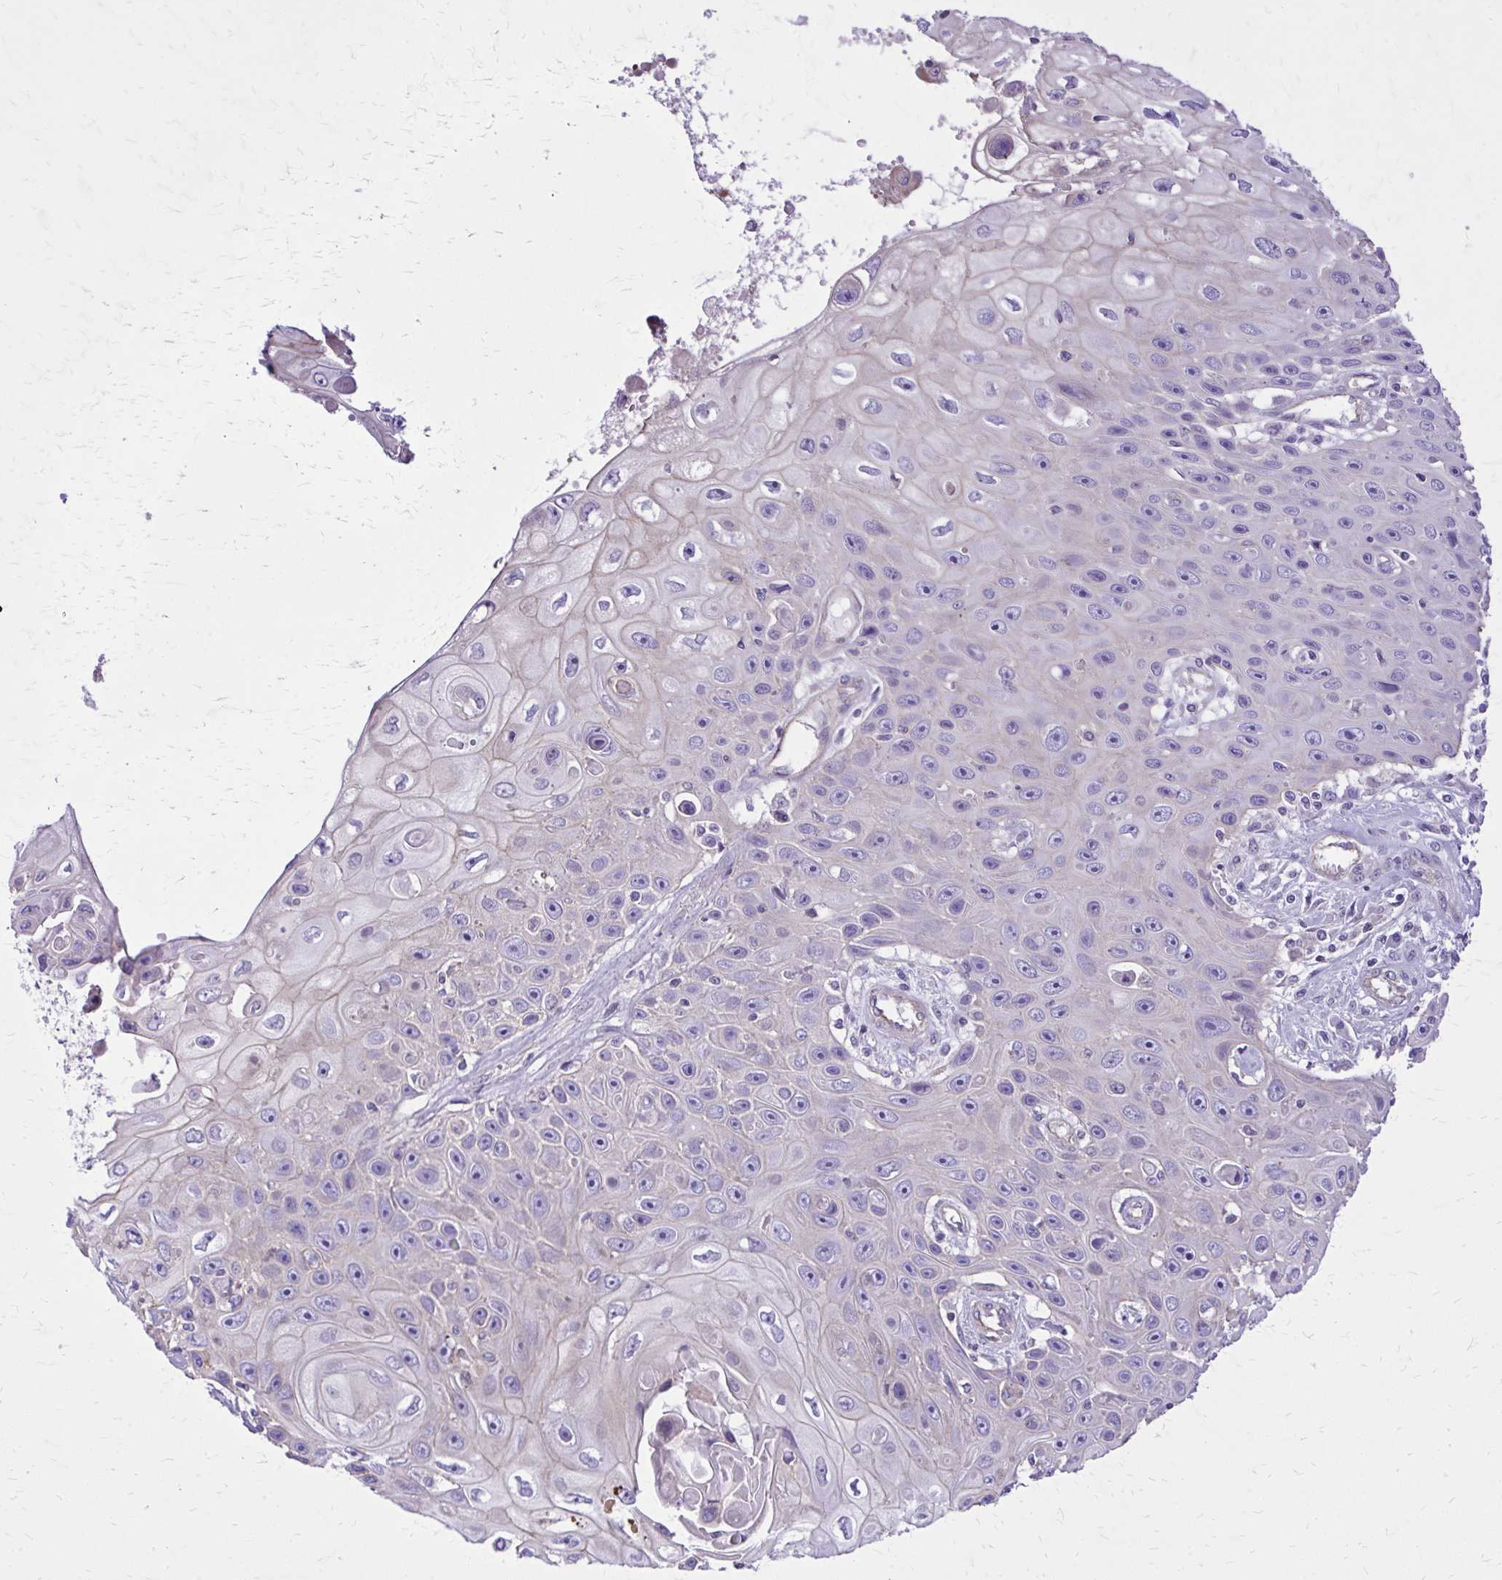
{"staining": {"intensity": "weak", "quantity": "<25%", "location": "cytoplasmic/membranous"}, "tissue": "skin cancer", "cell_type": "Tumor cells", "image_type": "cancer", "snomed": [{"axis": "morphology", "description": "Squamous cell carcinoma, NOS"}, {"axis": "topography", "description": "Skin"}], "caption": "Tumor cells are negative for protein expression in human skin cancer (squamous cell carcinoma). (DAB IHC, high magnification).", "gene": "RUNDC3B", "patient": {"sex": "male", "age": 82}}